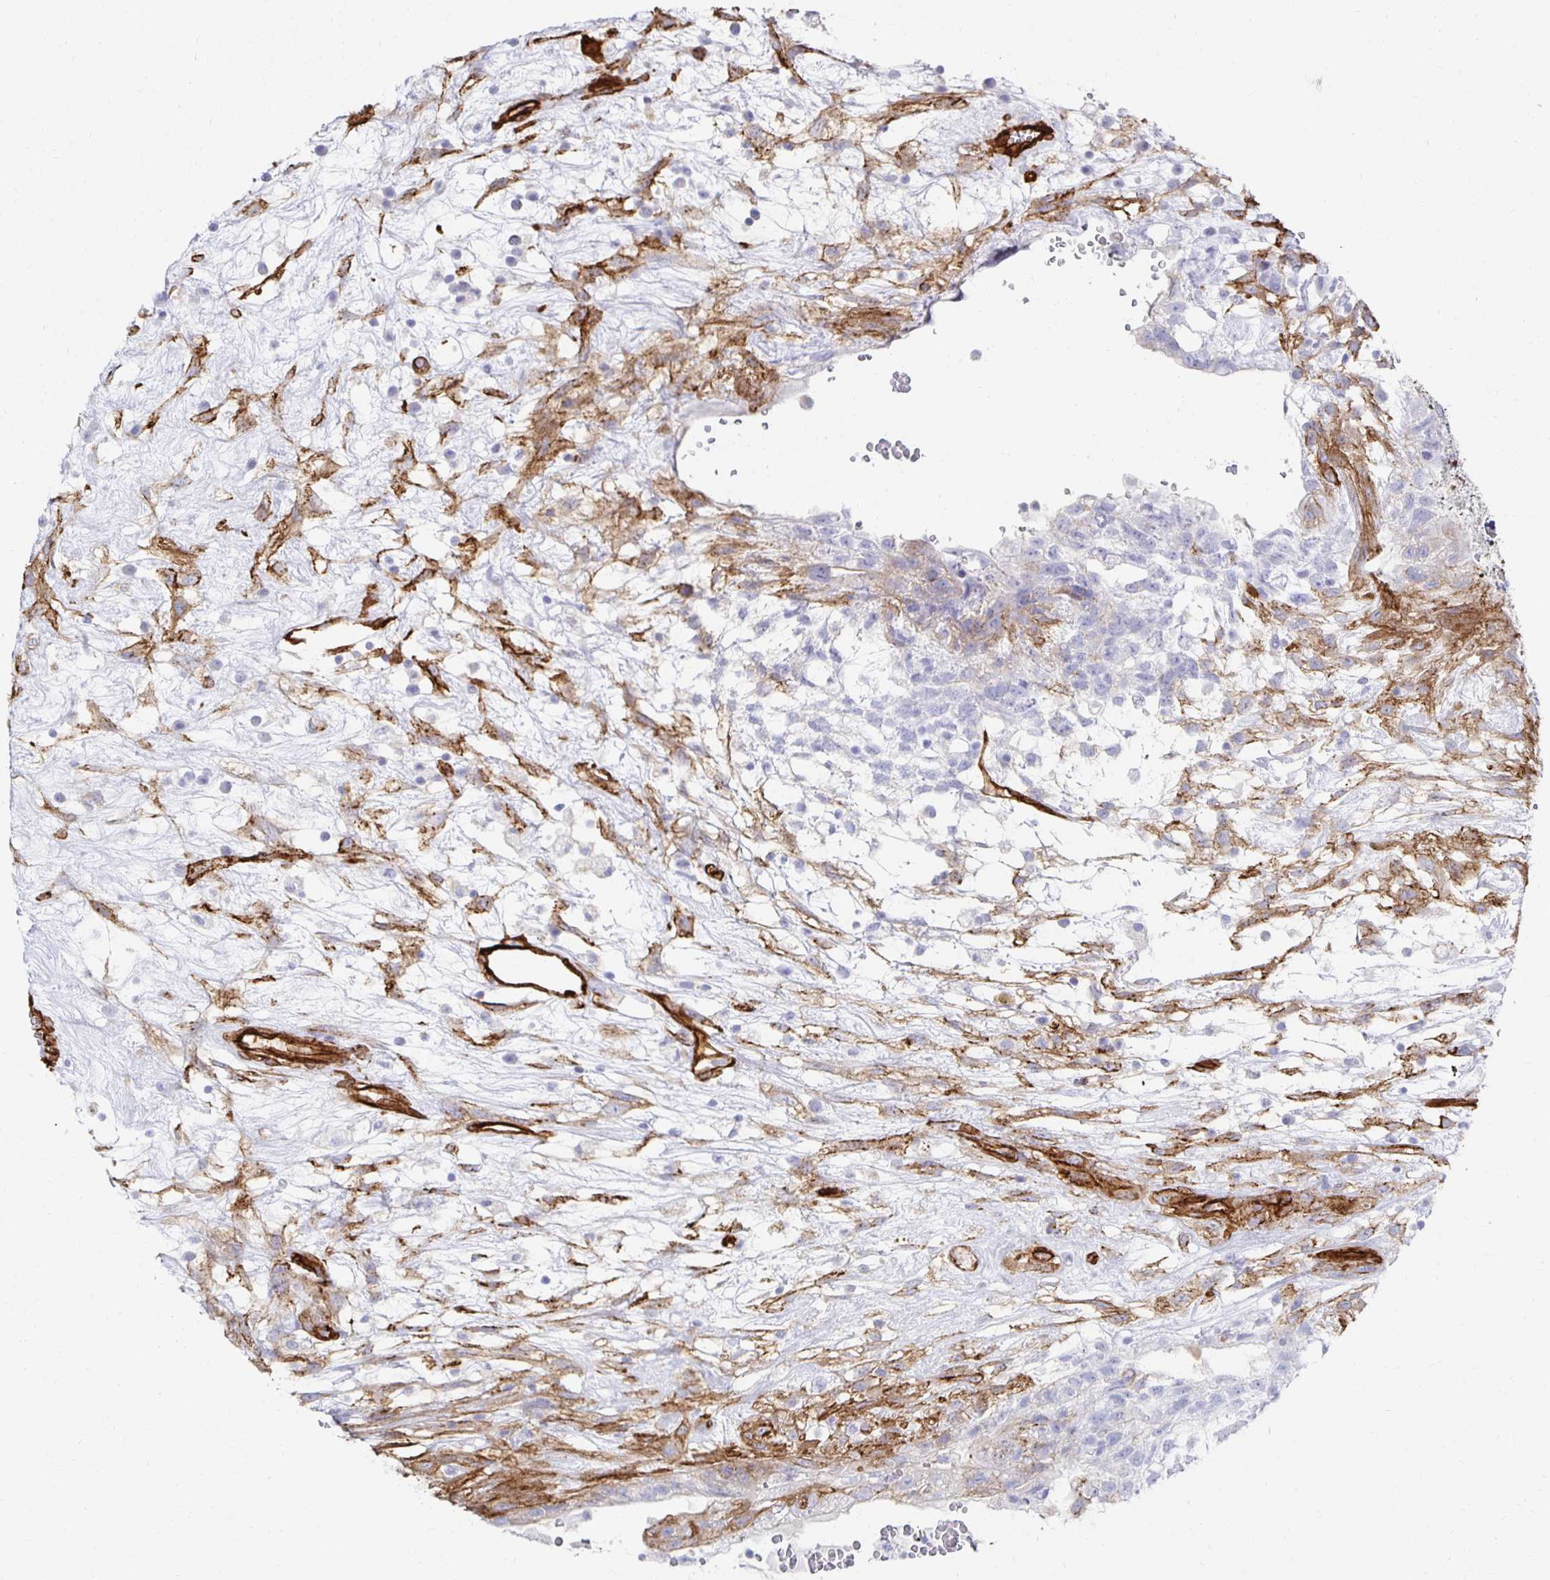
{"staining": {"intensity": "weak", "quantity": "<25%", "location": "cytoplasmic/membranous"}, "tissue": "testis cancer", "cell_type": "Tumor cells", "image_type": "cancer", "snomed": [{"axis": "morphology", "description": "Normal tissue, NOS"}, {"axis": "morphology", "description": "Carcinoma, Embryonal, NOS"}, {"axis": "topography", "description": "Testis"}], "caption": "Histopathology image shows no protein staining in tumor cells of testis embryonal carcinoma tissue. (Brightfield microscopy of DAB immunohistochemistry (IHC) at high magnification).", "gene": "VIPR2", "patient": {"sex": "male", "age": 32}}